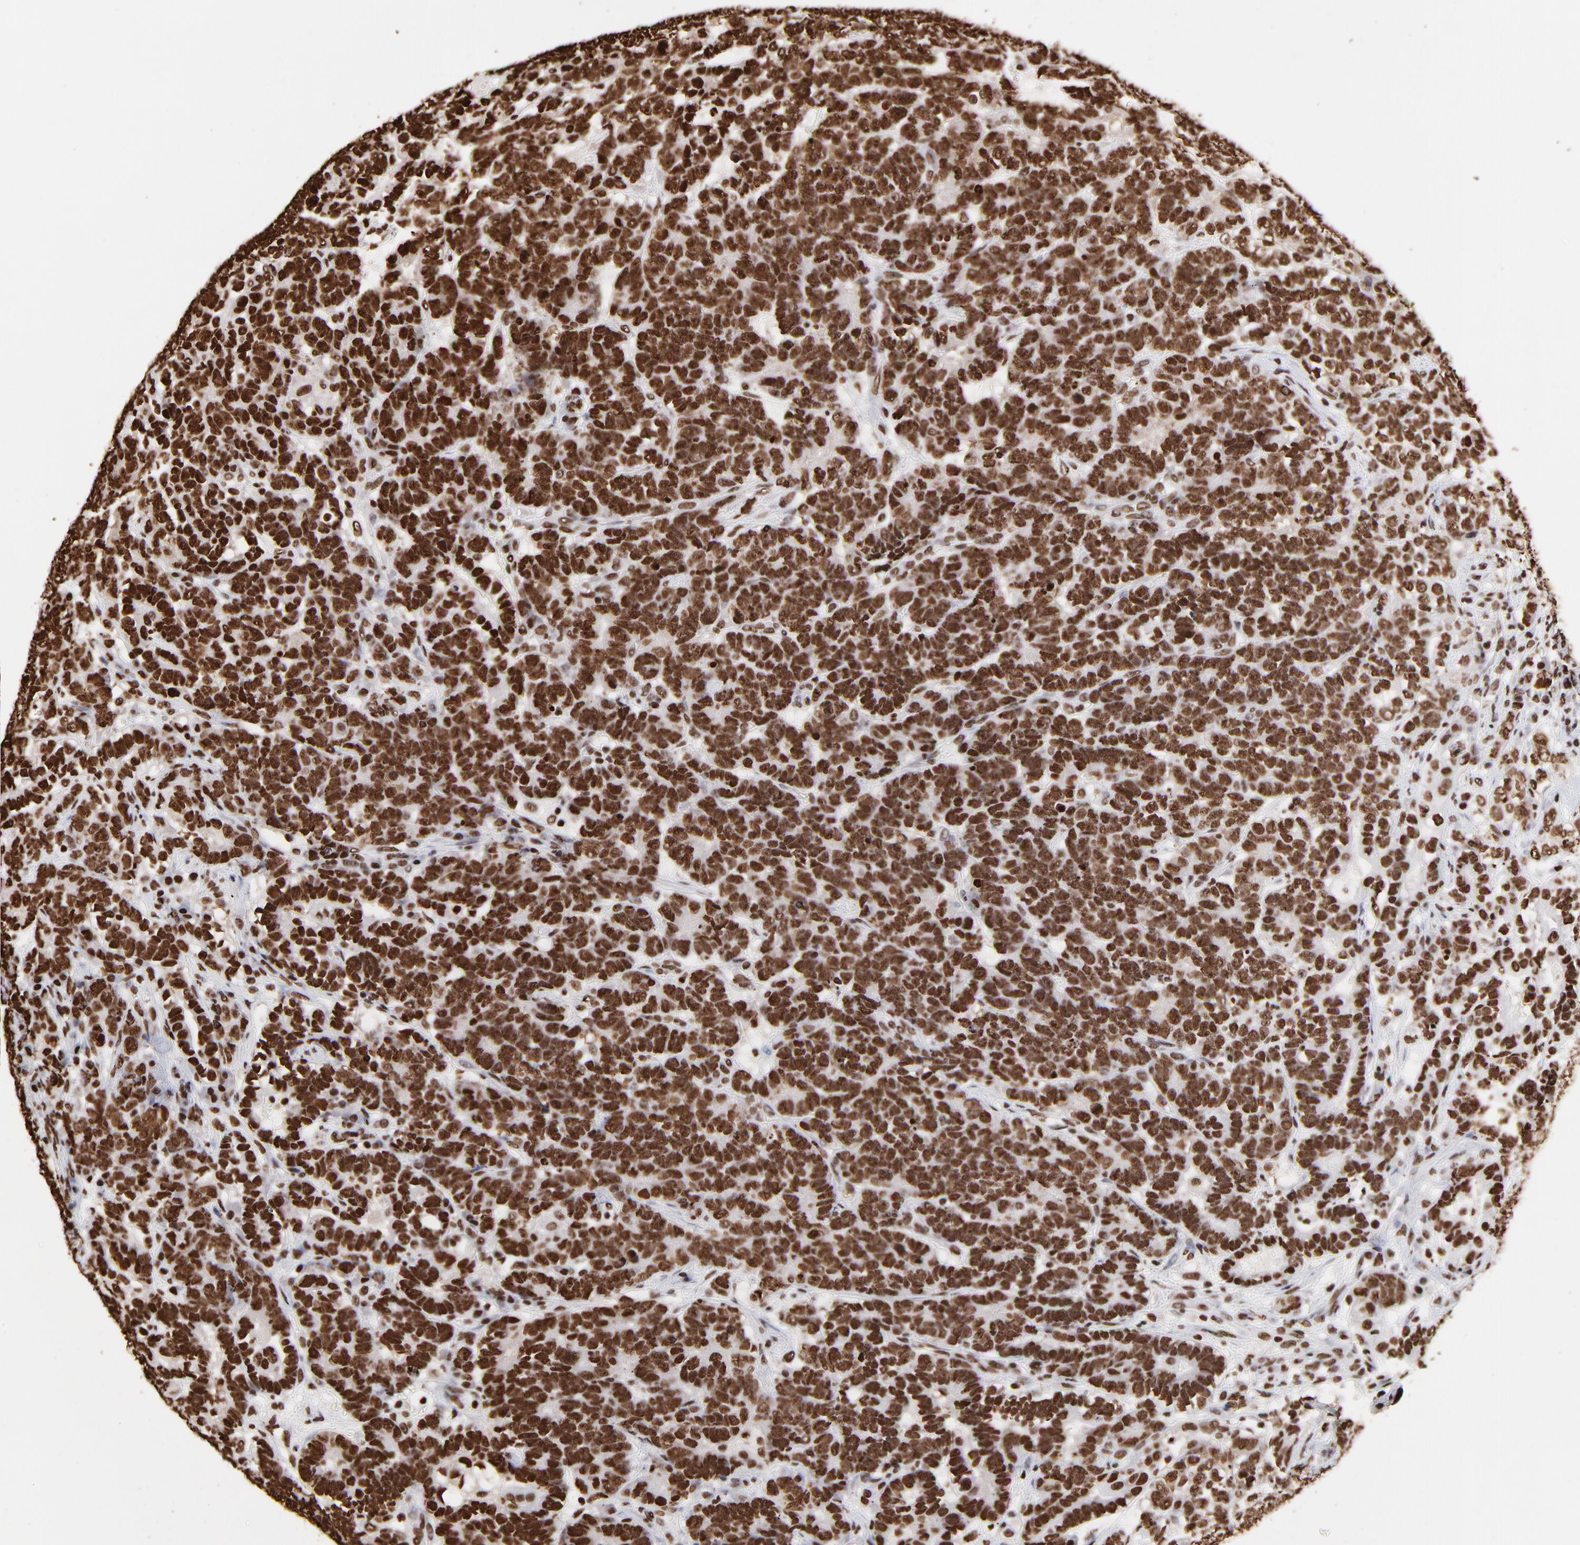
{"staining": {"intensity": "strong", "quantity": ">75%", "location": "nuclear"}, "tissue": "testis cancer", "cell_type": "Tumor cells", "image_type": "cancer", "snomed": [{"axis": "morphology", "description": "Carcinoma, Embryonal, NOS"}, {"axis": "topography", "description": "Testis"}], "caption": "High-magnification brightfield microscopy of testis embryonal carcinoma stained with DAB (brown) and counterstained with hematoxylin (blue). tumor cells exhibit strong nuclear staining is identified in approximately>75% of cells. (Stains: DAB in brown, nuclei in blue, Microscopy: brightfield microscopy at high magnification).", "gene": "ZNF544", "patient": {"sex": "male", "age": 26}}